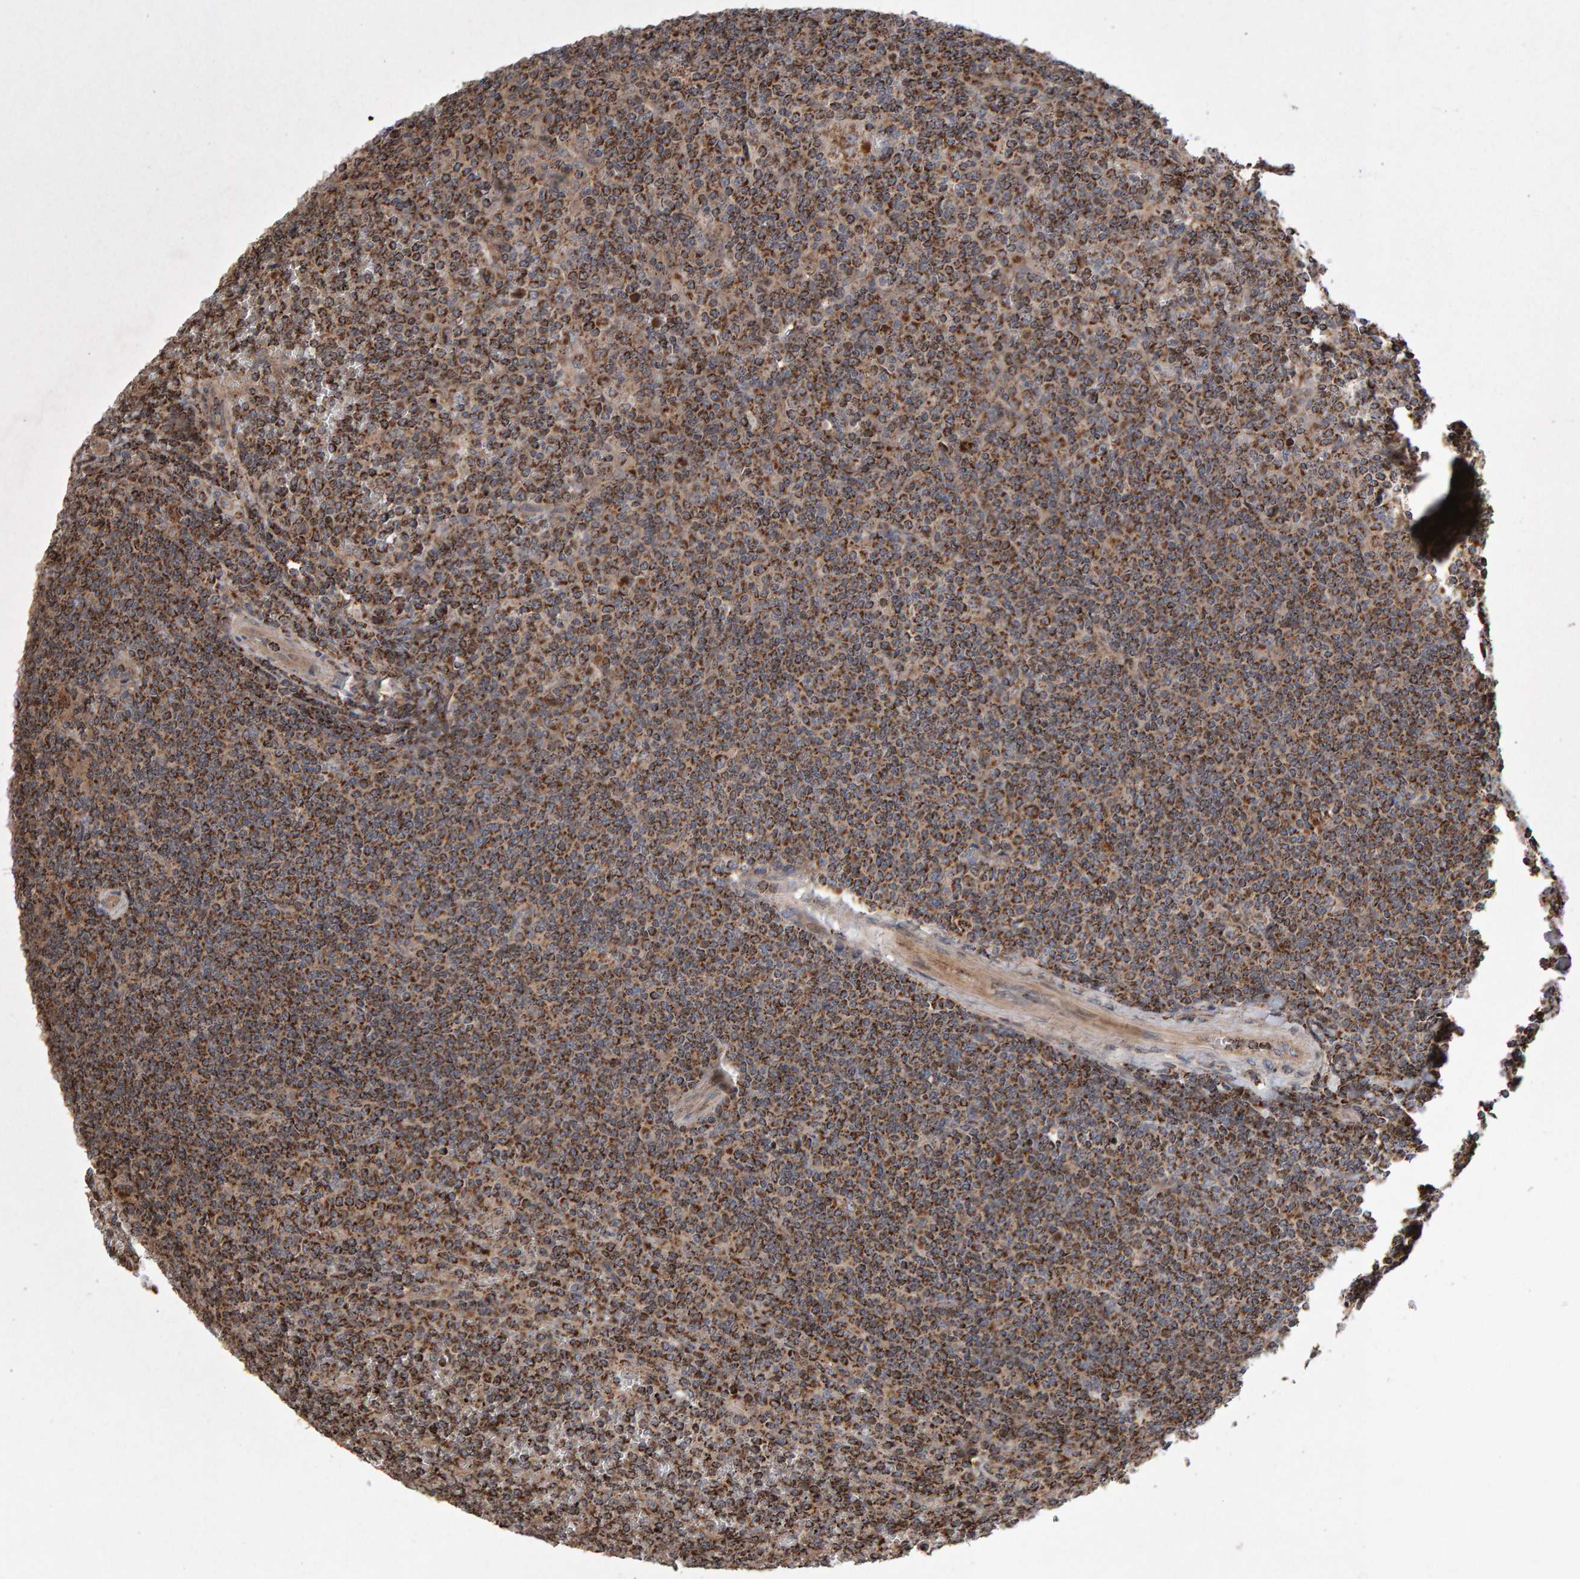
{"staining": {"intensity": "moderate", "quantity": ">75%", "location": "cytoplasmic/membranous"}, "tissue": "lymphoma", "cell_type": "Tumor cells", "image_type": "cancer", "snomed": [{"axis": "morphology", "description": "Malignant lymphoma, non-Hodgkin's type, Low grade"}, {"axis": "topography", "description": "Spleen"}], "caption": "A high-resolution image shows IHC staining of lymphoma, which demonstrates moderate cytoplasmic/membranous staining in about >75% of tumor cells. The staining was performed using DAB to visualize the protein expression in brown, while the nuclei were stained in blue with hematoxylin (Magnification: 20x).", "gene": "PECR", "patient": {"sex": "female", "age": 19}}